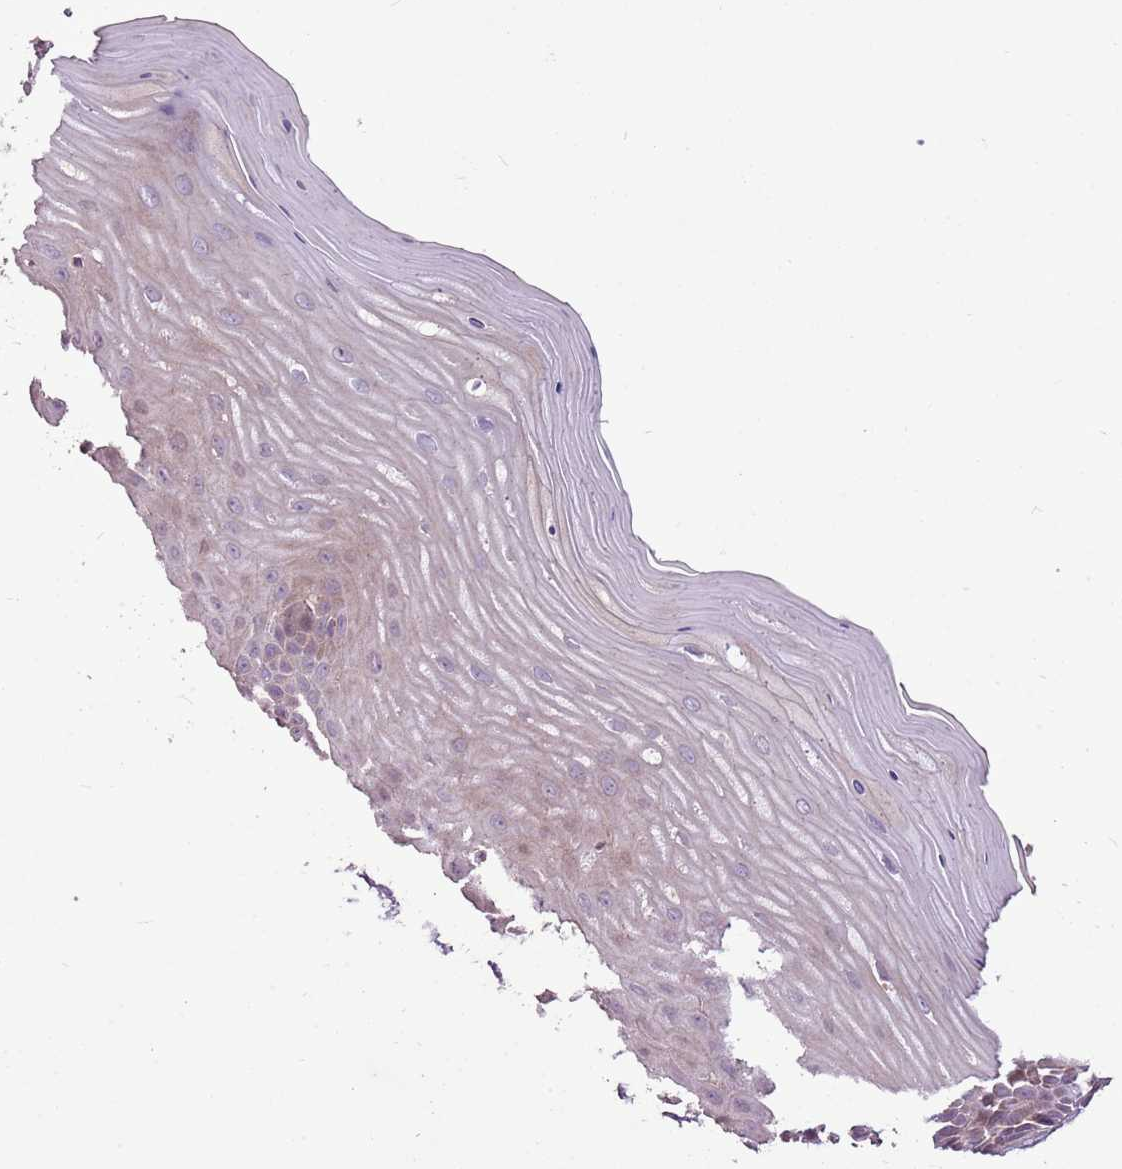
{"staining": {"intensity": "negative", "quantity": "none", "location": "none"}, "tissue": "cervix", "cell_type": "Glandular cells", "image_type": "normal", "snomed": [{"axis": "morphology", "description": "Normal tissue, NOS"}, {"axis": "topography", "description": "Cervix"}], "caption": "Immunohistochemistry histopathology image of unremarkable human cervix stained for a protein (brown), which demonstrates no positivity in glandular cells.", "gene": "ANKRD24", "patient": {"sex": "female", "age": 55}}